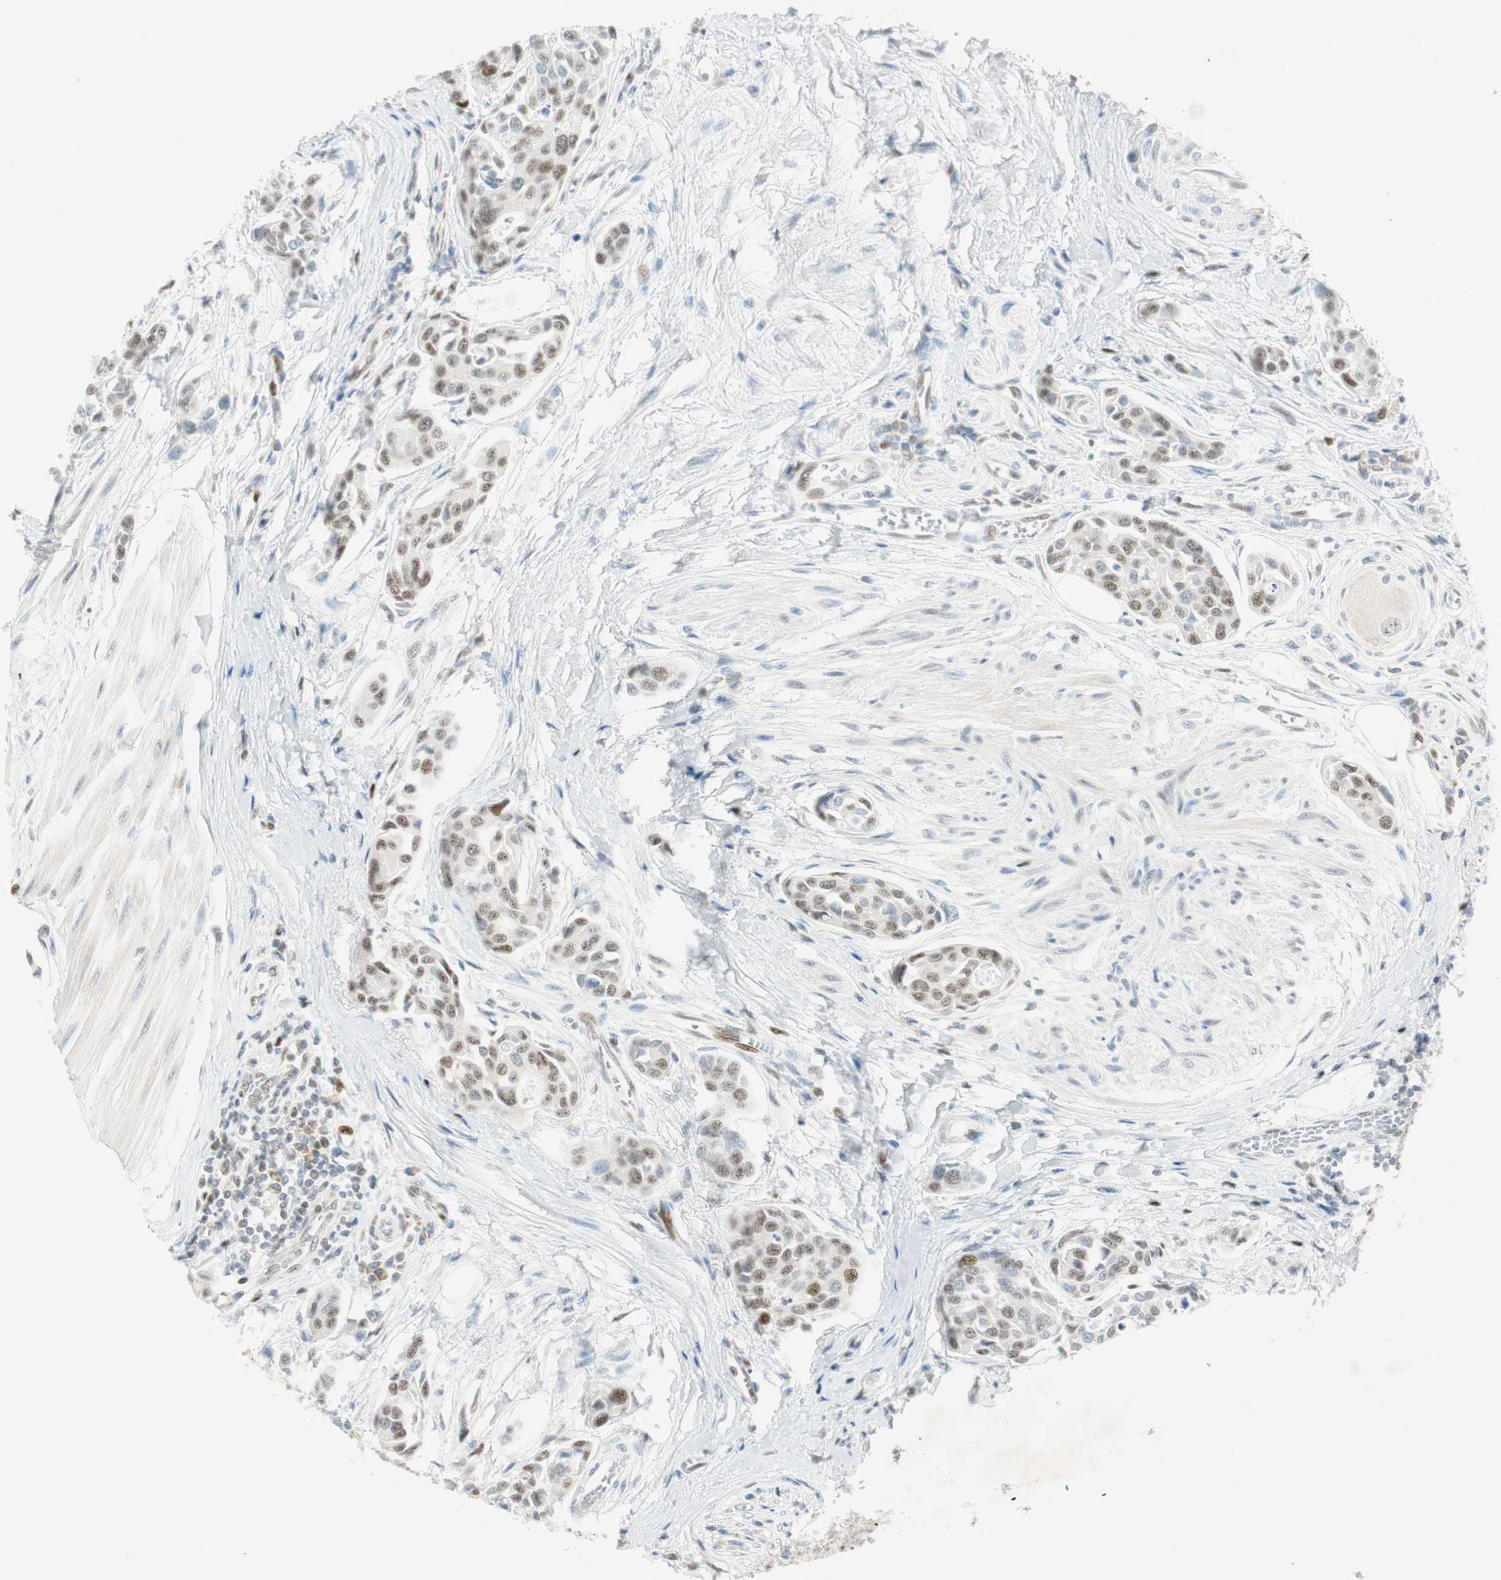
{"staining": {"intensity": "moderate", "quantity": ">75%", "location": "nuclear"}, "tissue": "urothelial cancer", "cell_type": "Tumor cells", "image_type": "cancer", "snomed": [{"axis": "morphology", "description": "Urothelial carcinoma, High grade"}, {"axis": "topography", "description": "Urinary bladder"}], "caption": "Moderate nuclear protein positivity is appreciated in about >75% of tumor cells in urothelial cancer. The protein of interest is stained brown, and the nuclei are stained in blue (DAB IHC with brightfield microscopy, high magnification).", "gene": "MSX2", "patient": {"sex": "male", "age": 78}}